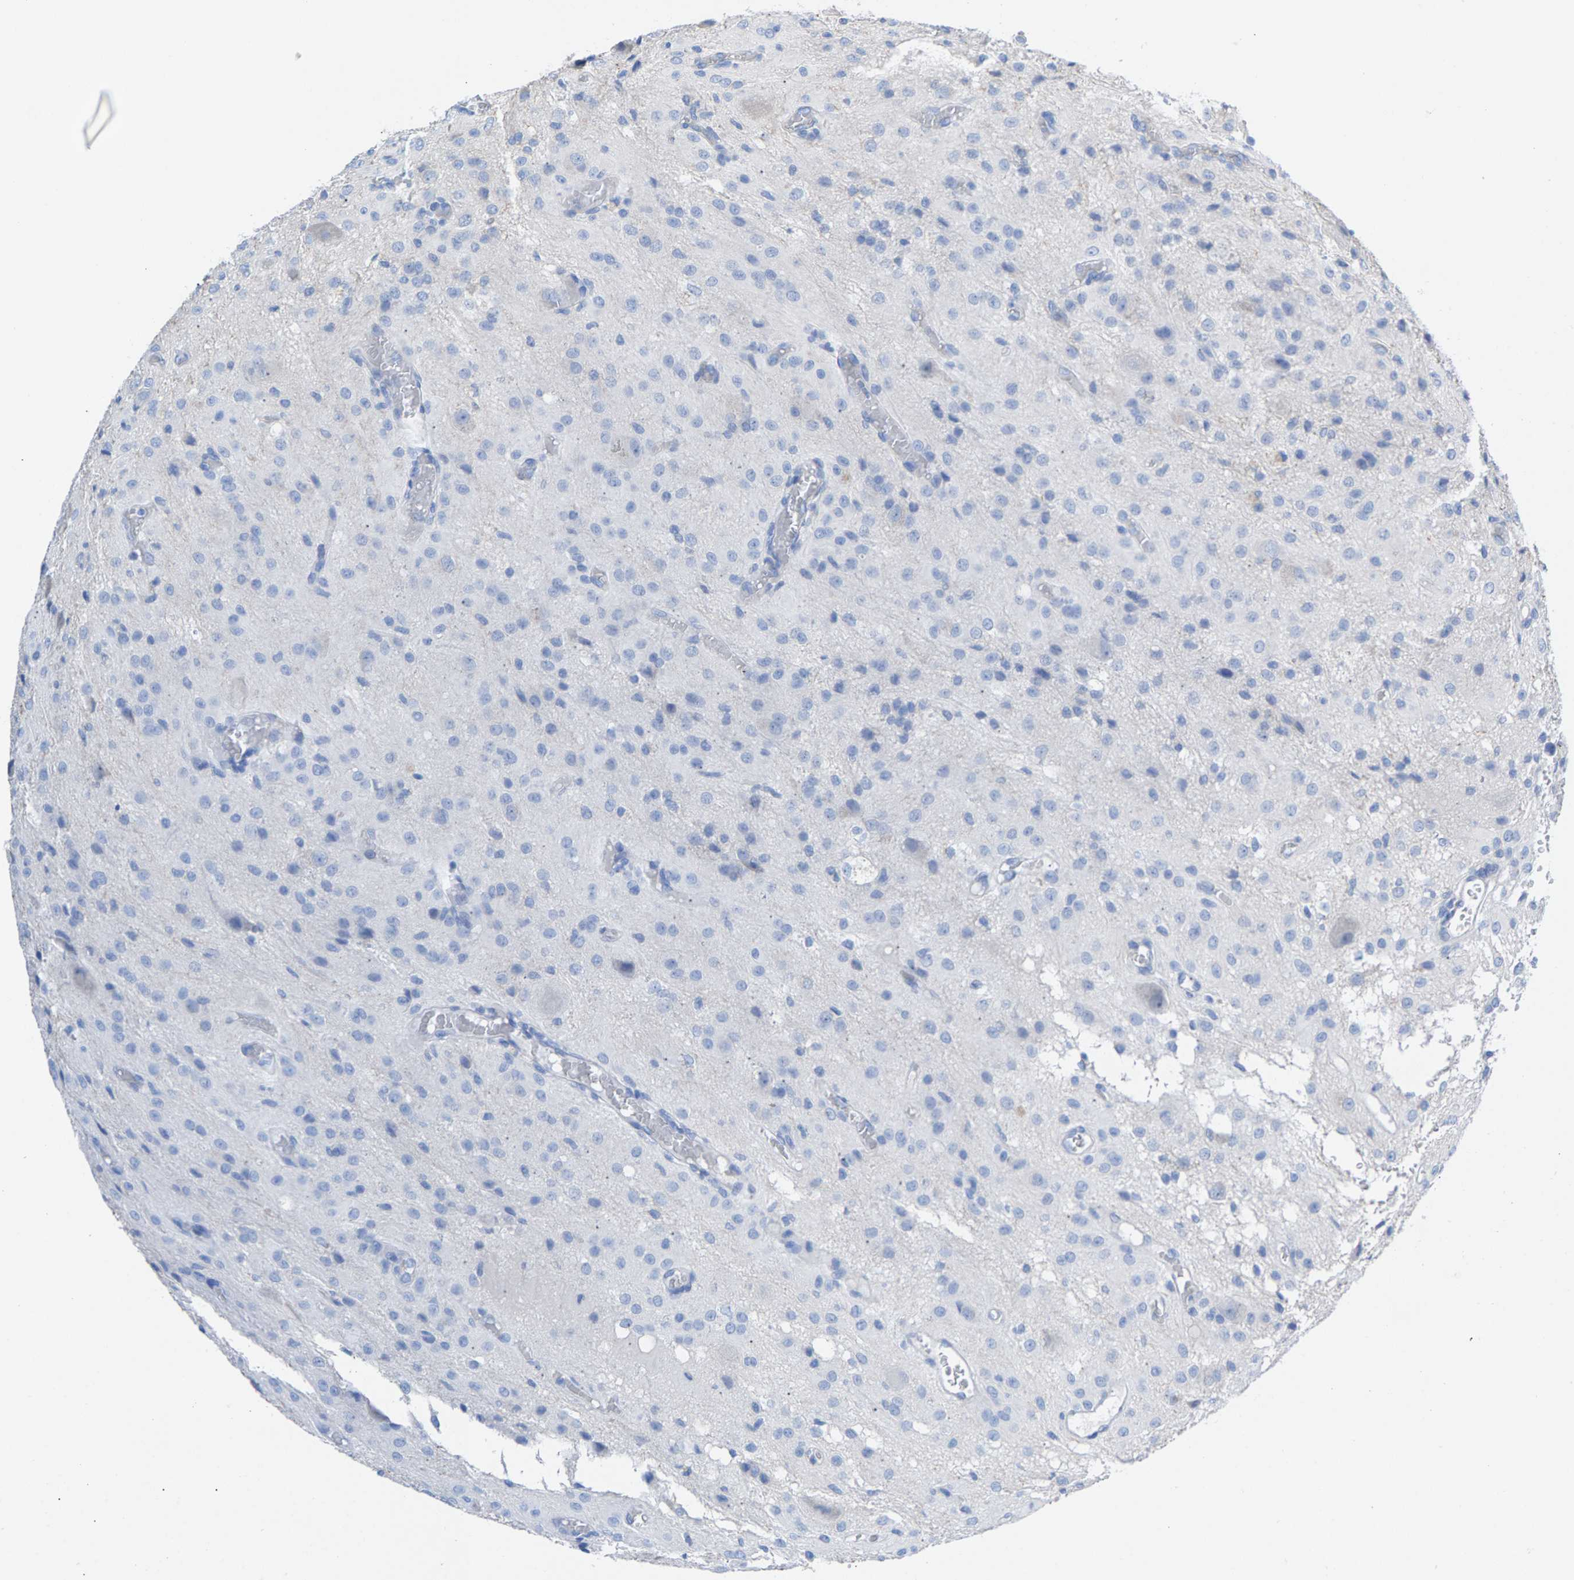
{"staining": {"intensity": "negative", "quantity": "none", "location": "none"}, "tissue": "glioma", "cell_type": "Tumor cells", "image_type": "cancer", "snomed": [{"axis": "morphology", "description": "Glioma, malignant, High grade"}, {"axis": "topography", "description": "Brain"}], "caption": "An immunohistochemistry image of glioma is shown. There is no staining in tumor cells of glioma.", "gene": "CPA1", "patient": {"sex": "female", "age": 59}}